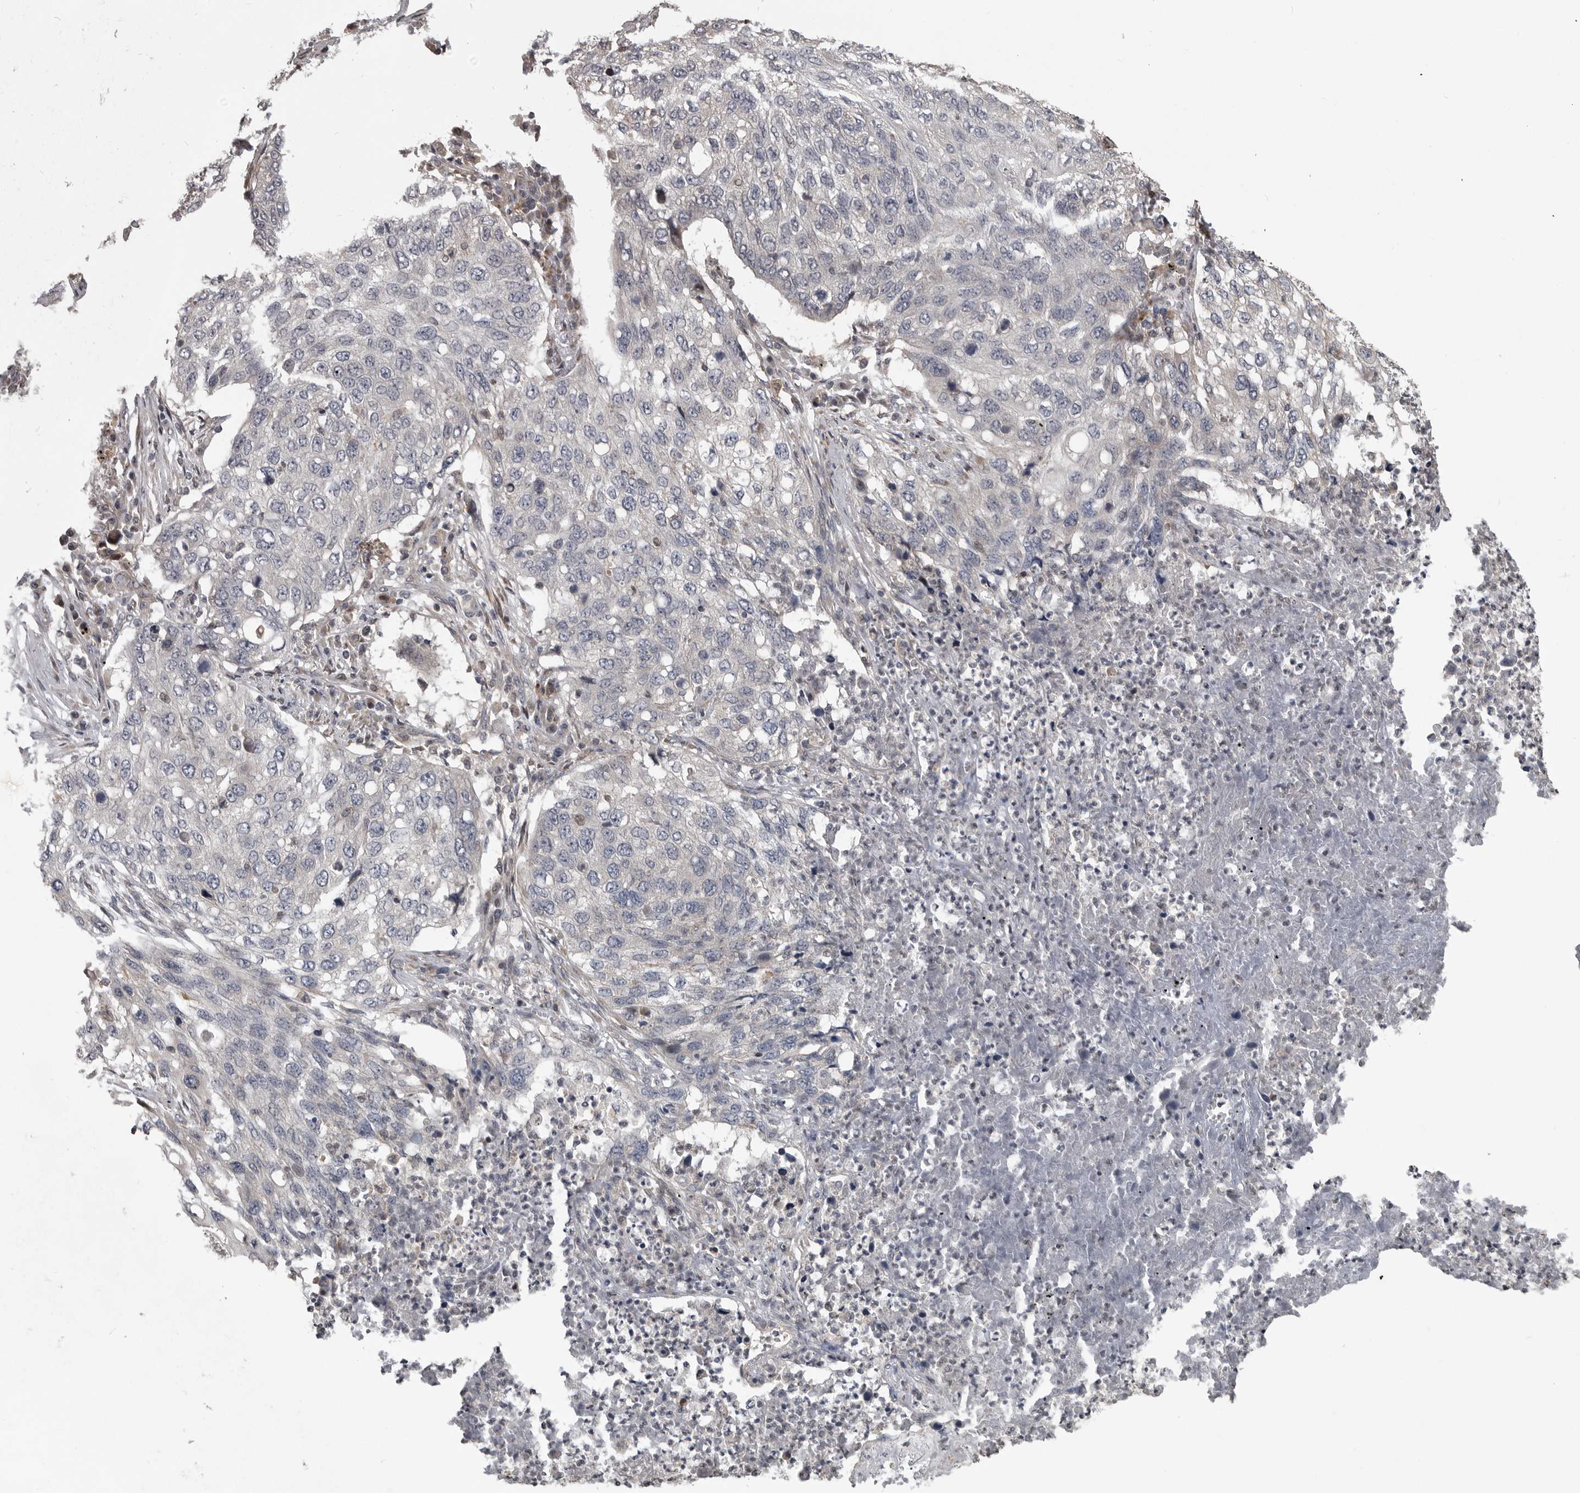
{"staining": {"intensity": "negative", "quantity": "none", "location": "none"}, "tissue": "lung cancer", "cell_type": "Tumor cells", "image_type": "cancer", "snomed": [{"axis": "morphology", "description": "Squamous cell carcinoma, NOS"}, {"axis": "topography", "description": "Lung"}], "caption": "Tumor cells show no significant protein staining in lung cancer.", "gene": "ZNRF1", "patient": {"sex": "female", "age": 63}}